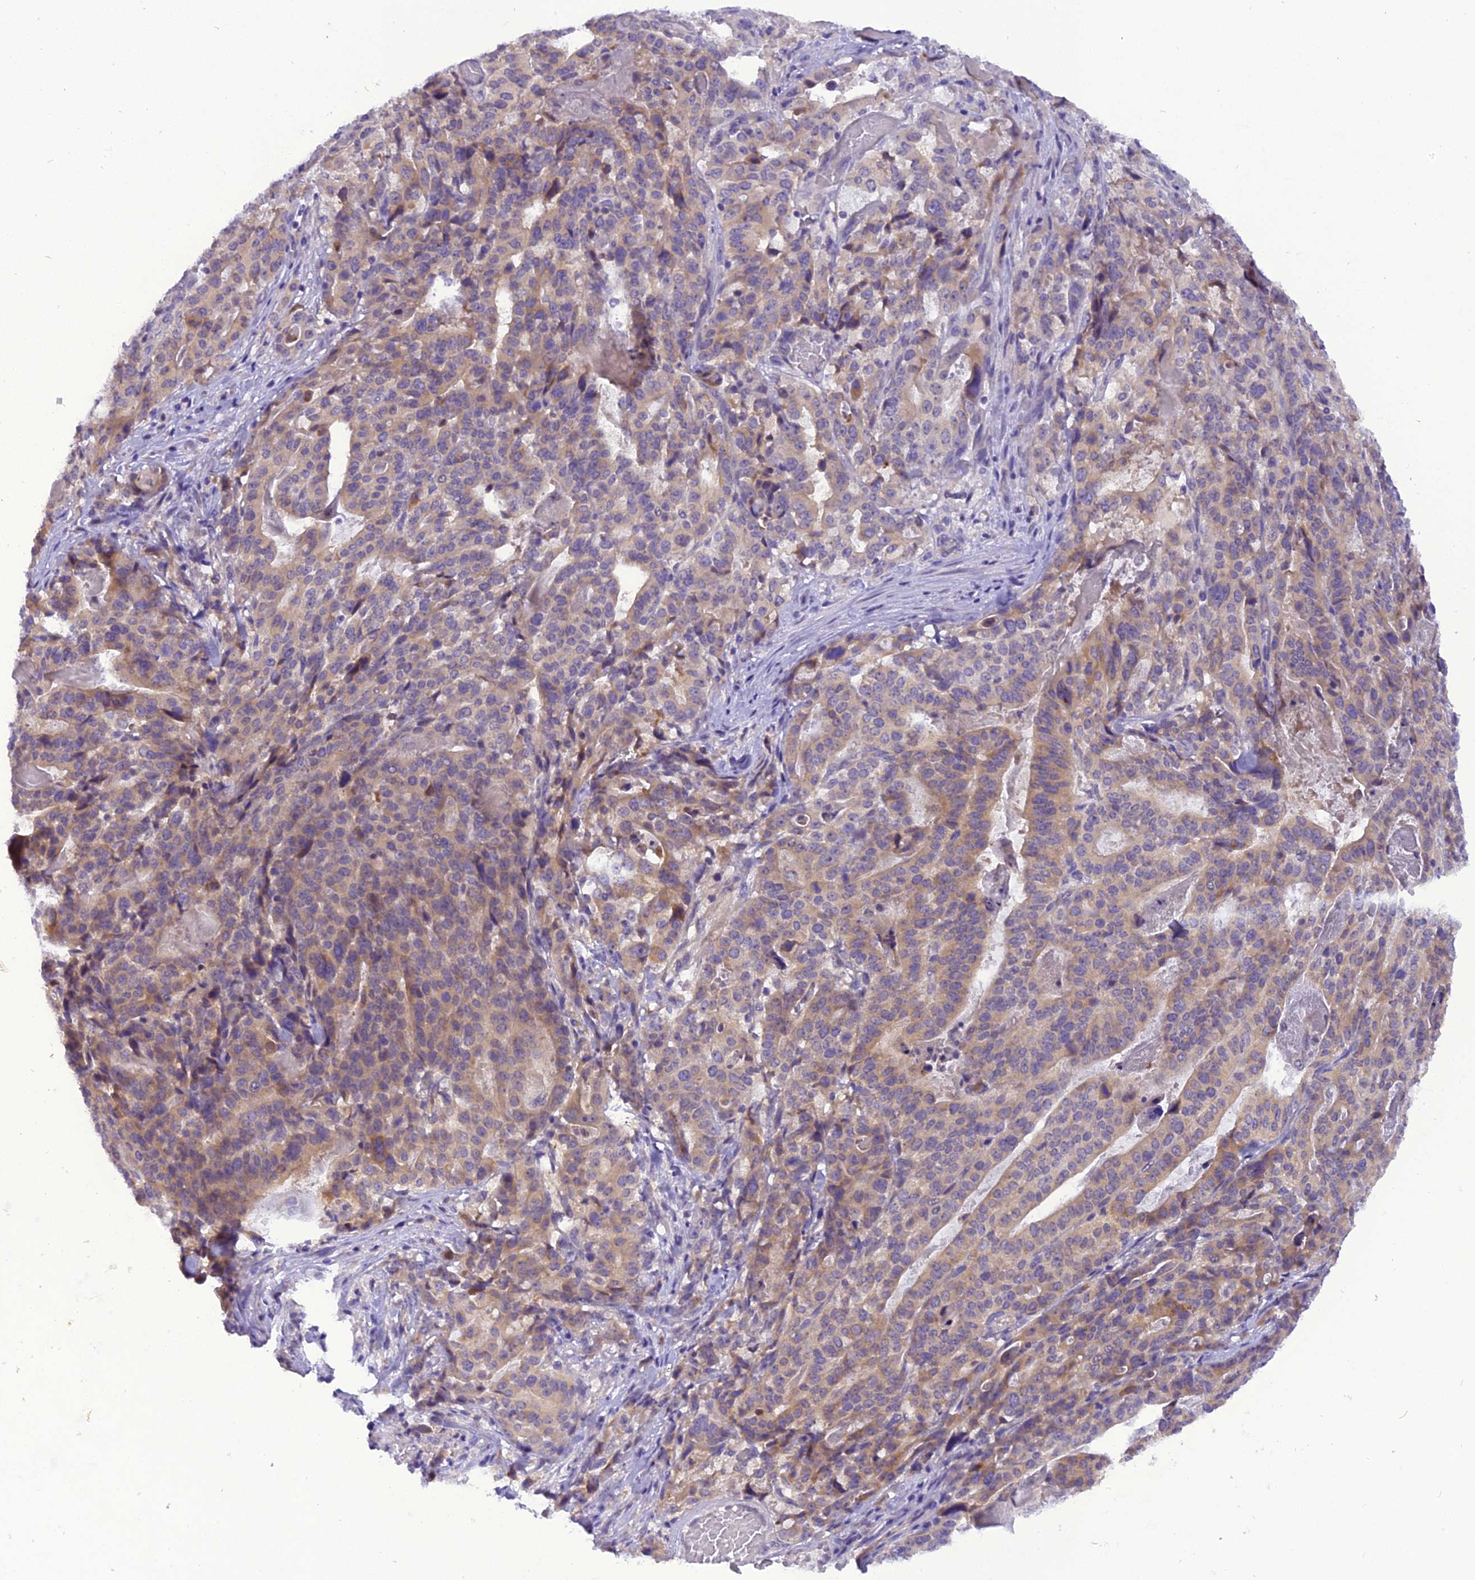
{"staining": {"intensity": "weak", "quantity": ">75%", "location": "cytoplasmic/membranous"}, "tissue": "stomach cancer", "cell_type": "Tumor cells", "image_type": "cancer", "snomed": [{"axis": "morphology", "description": "Adenocarcinoma, NOS"}, {"axis": "topography", "description": "Stomach"}], "caption": "IHC image of human stomach adenocarcinoma stained for a protein (brown), which shows low levels of weak cytoplasmic/membranous expression in about >75% of tumor cells.", "gene": "TRIM3", "patient": {"sex": "male", "age": 48}}